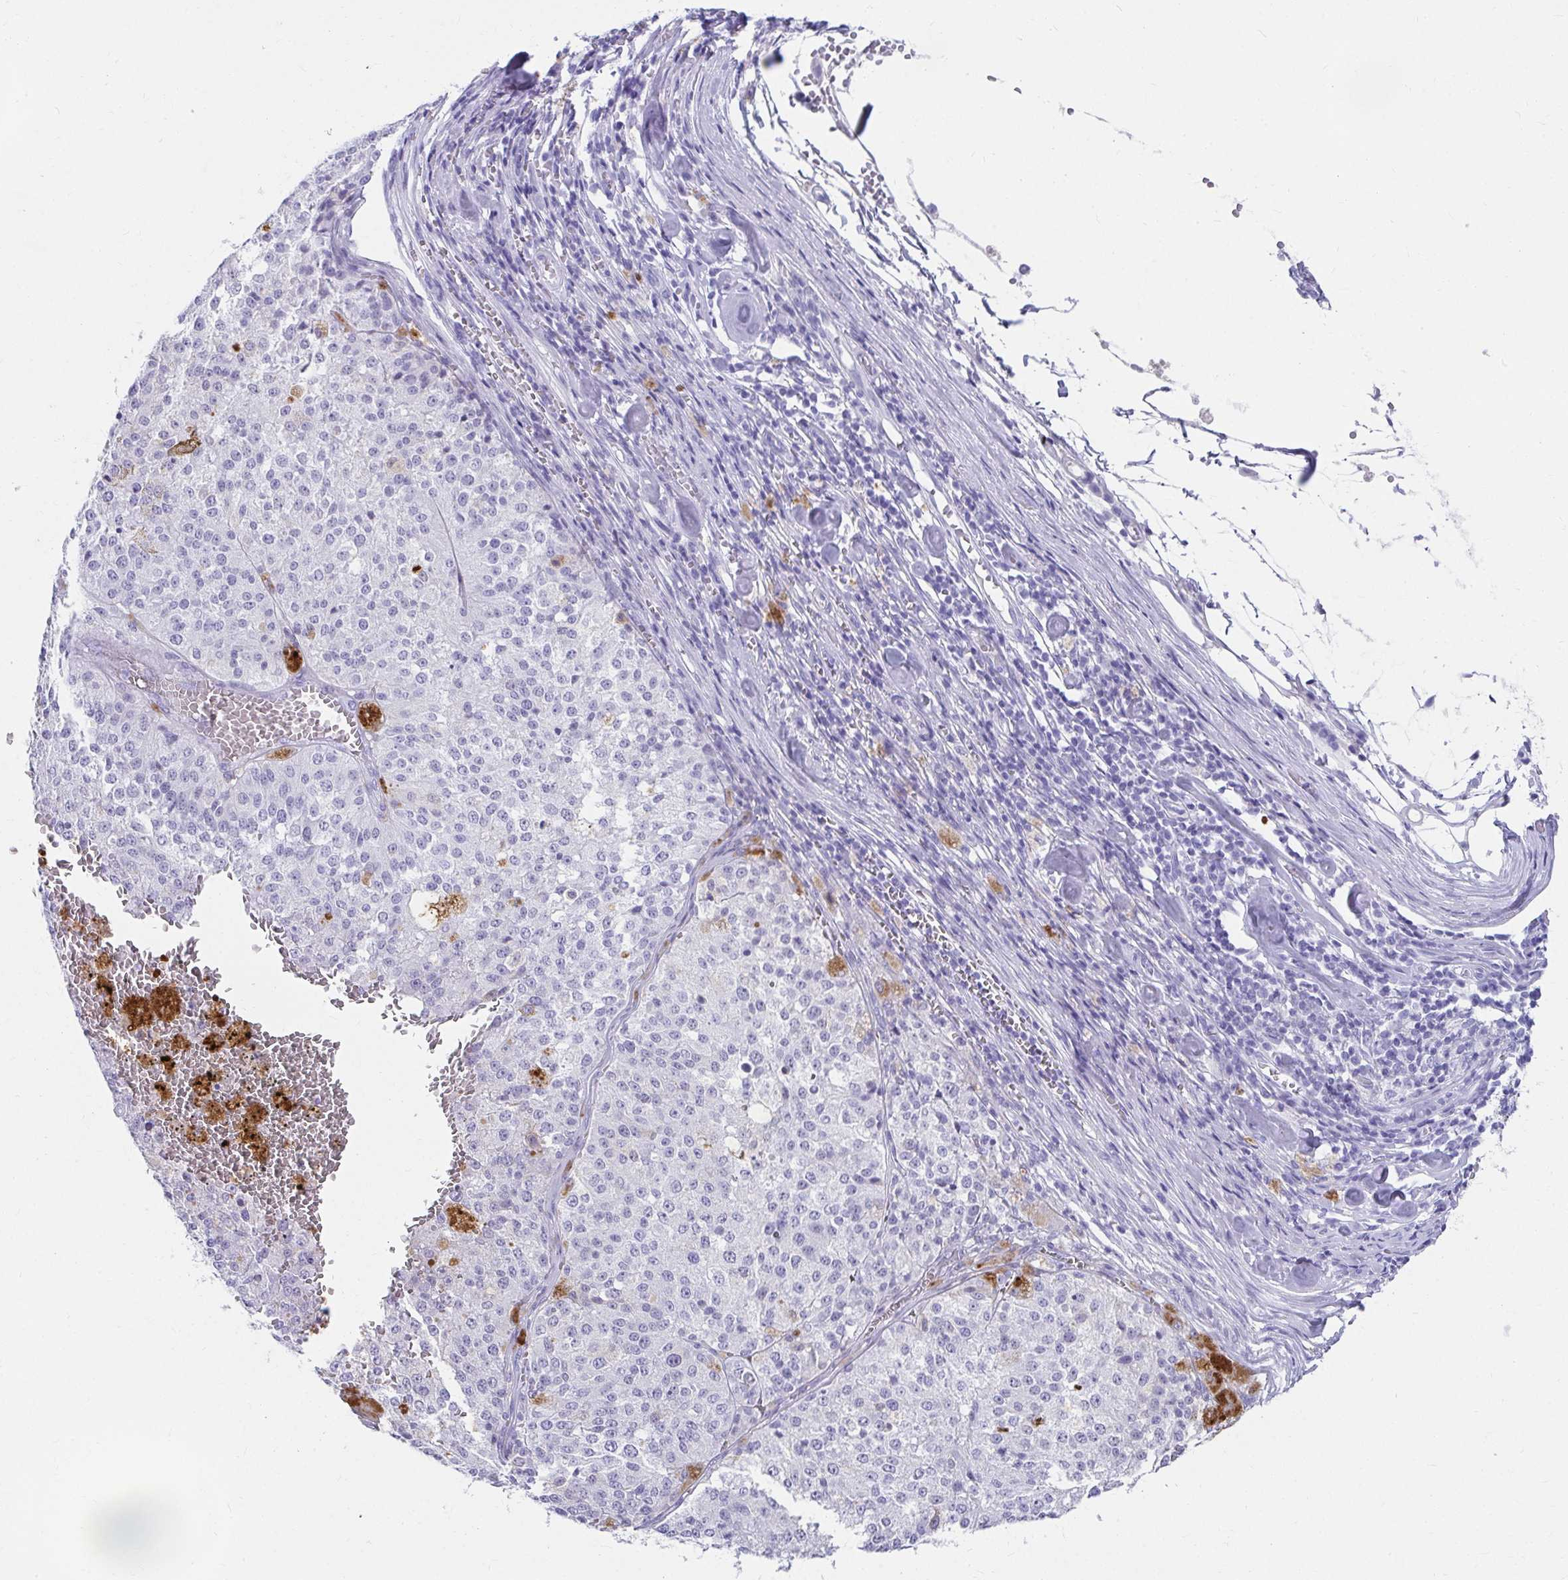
{"staining": {"intensity": "negative", "quantity": "none", "location": "none"}, "tissue": "melanoma", "cell_type": "Tumor cells", "image_type": "cancer", "snomed": [{"axis": "morphology", "description": "Malignant melanoma, Metastatic site"}, {"axis": "topography", "description": "Lymph node"}], "caption": "A micrograph of human melanoma is negative for staining in tumor cells.", "gene": "DPEP3", "patient": {"sex": "female", "age": 64}}